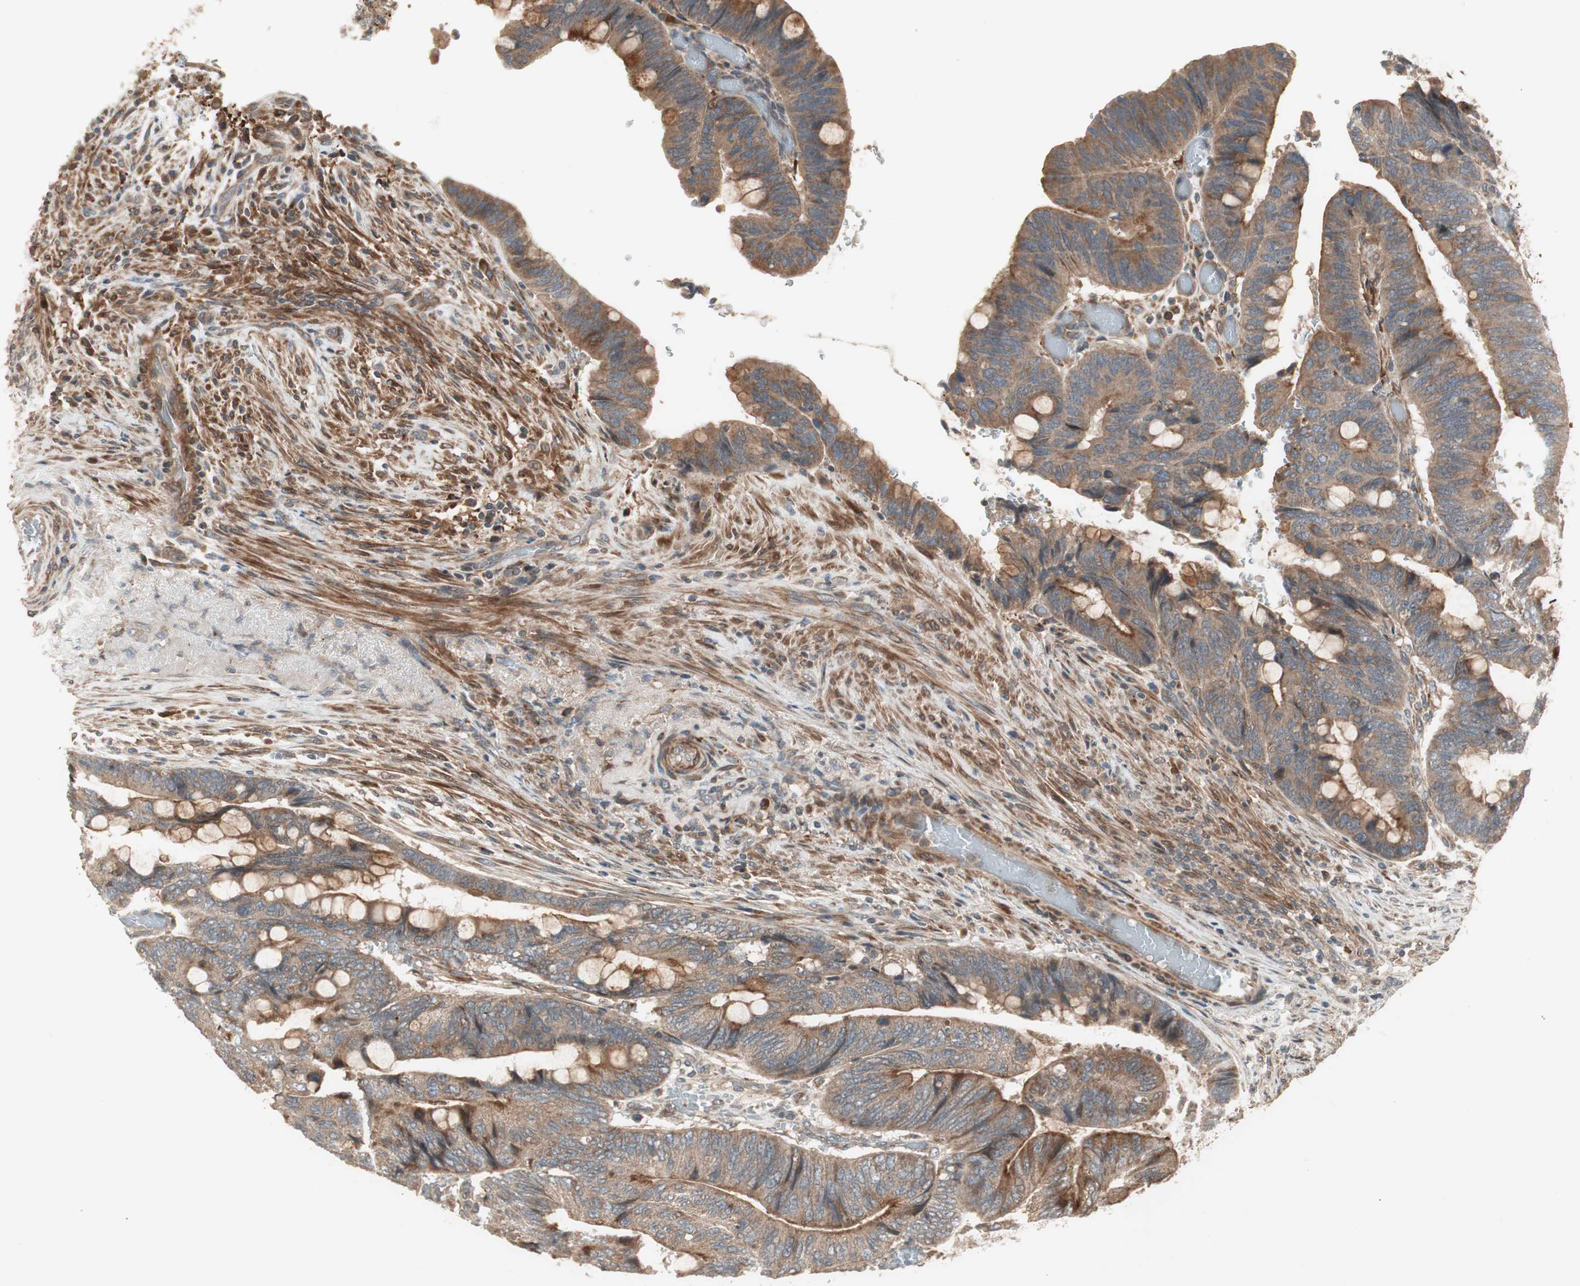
{"staining": {"intensity": "moderate", "quantity": ">75%", "location": "cytoplasmic/membranous"}, "tissue": "colorectal cancer", "cell_type": "Tumor cells", "image_type": "cancer", "snomed": [{"axis": "morphology", "description": "Normal tissue, NOS"}, {"axis": "morphology", "description": "Adenocarcinoma, NOS"}, {"axis": "topography", "description": "Rectum"}, {"axis": "topography", "description": "Peripheral nerve tissue"}], "caption": "Brown immunohistochemical staining in human colorectal cancer shows moderate cytoplasmic/membranous expression in about >75% of tumor cells.", "gene": "SFRP1", "patient": {"sex": "male", "age": 92}}